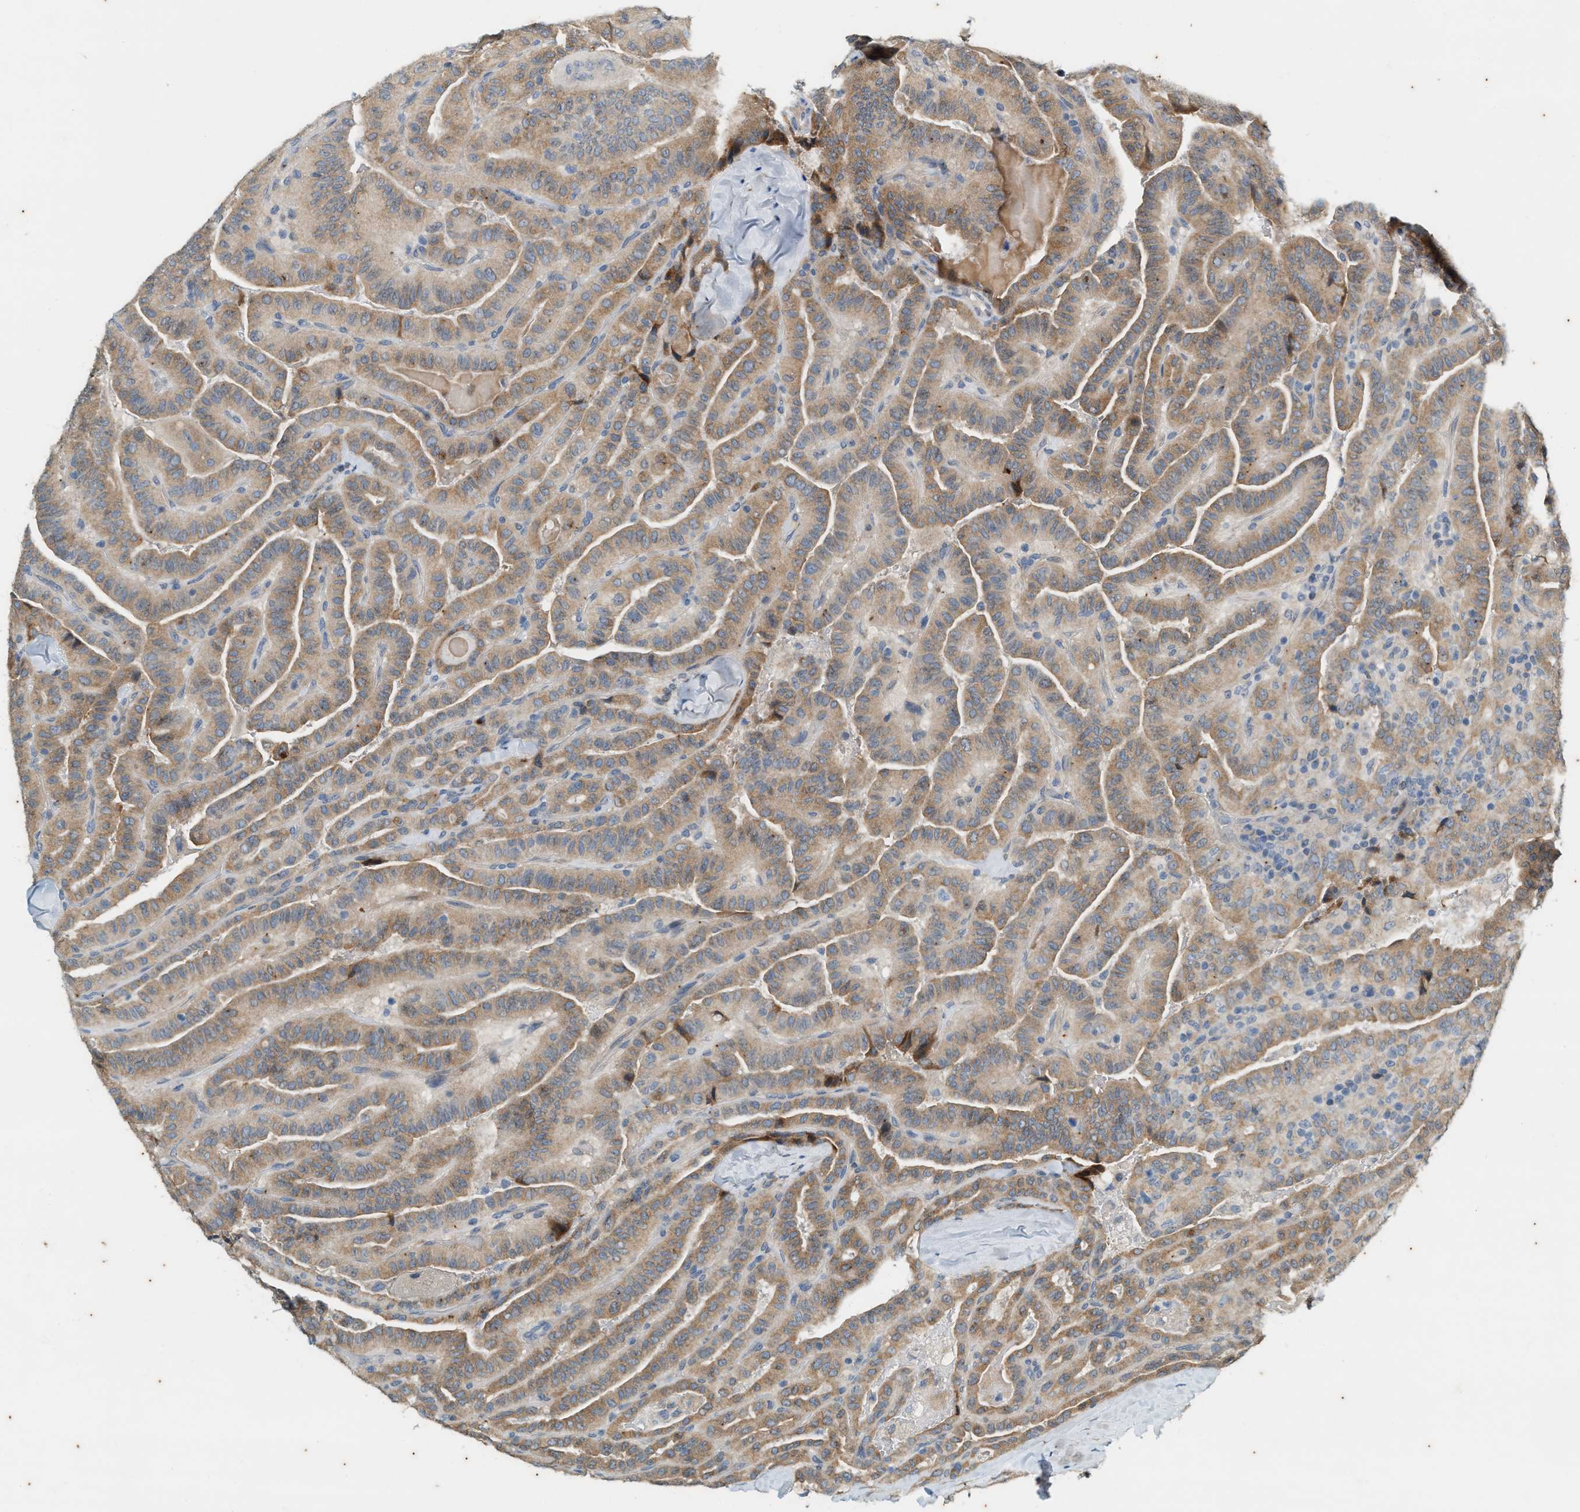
{"staining": {"intensity": "moderate", "quantity": ">75%", "location": "cytoplasmic/membranous"}, "tissue": "thyroid cancer", "cell_type": "Tumor cells", "image_type": "cancer", "snomed": [{"axis": "morphology", "description": "Papillary adenocarcinoma, NOS"}, {"axis": "topography", "description": "Thyroid gland"}], "caption": "This image displays immunohistochemistry (IHC) staining of human thyroid papillary adenocarcinoma, with medium moderate cytoplasmic/membranous staining in approximately >75% of tumor cells.", "gene": "CHPF2", "patient": {"sex": "male", "age": 77}}